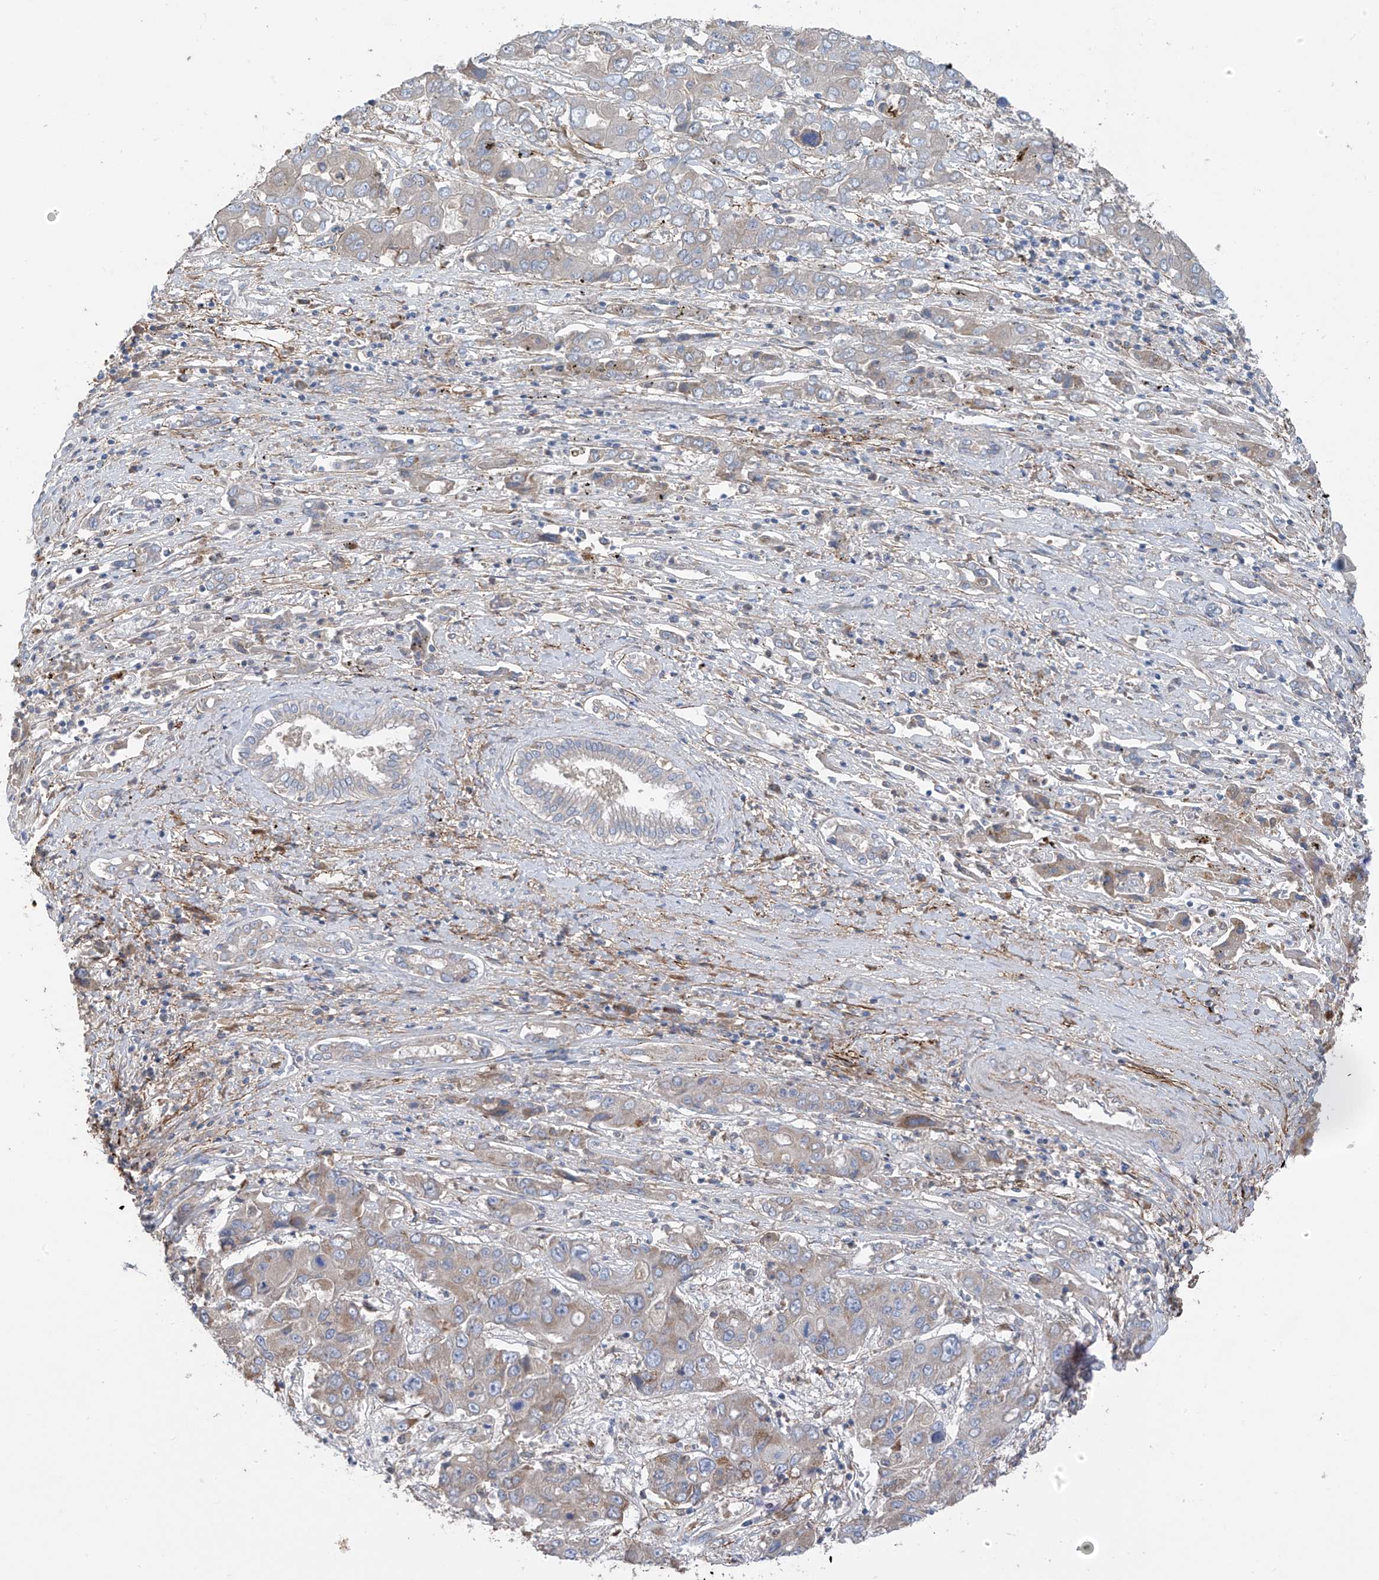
{"staining": {"intensity": "weak", "quantity": "<25%", "location": "cytoplasmic/membranous"}, "tissue": "liver cancer", "cell_type": "Tumor cells", "image_type": "cancer", "snomed": [{"axis": "morphology", "description": "Cholangiocarcinoma"}, {"axis": "topography", "description": "Liver"}], "caption": "This is a histopathology image of IHC staining of liver cholangiocarcinoma, which shows no staining in tumor cells.", "gene": "GALNTL6", "patient": {"sex": "male", "age": 67}}